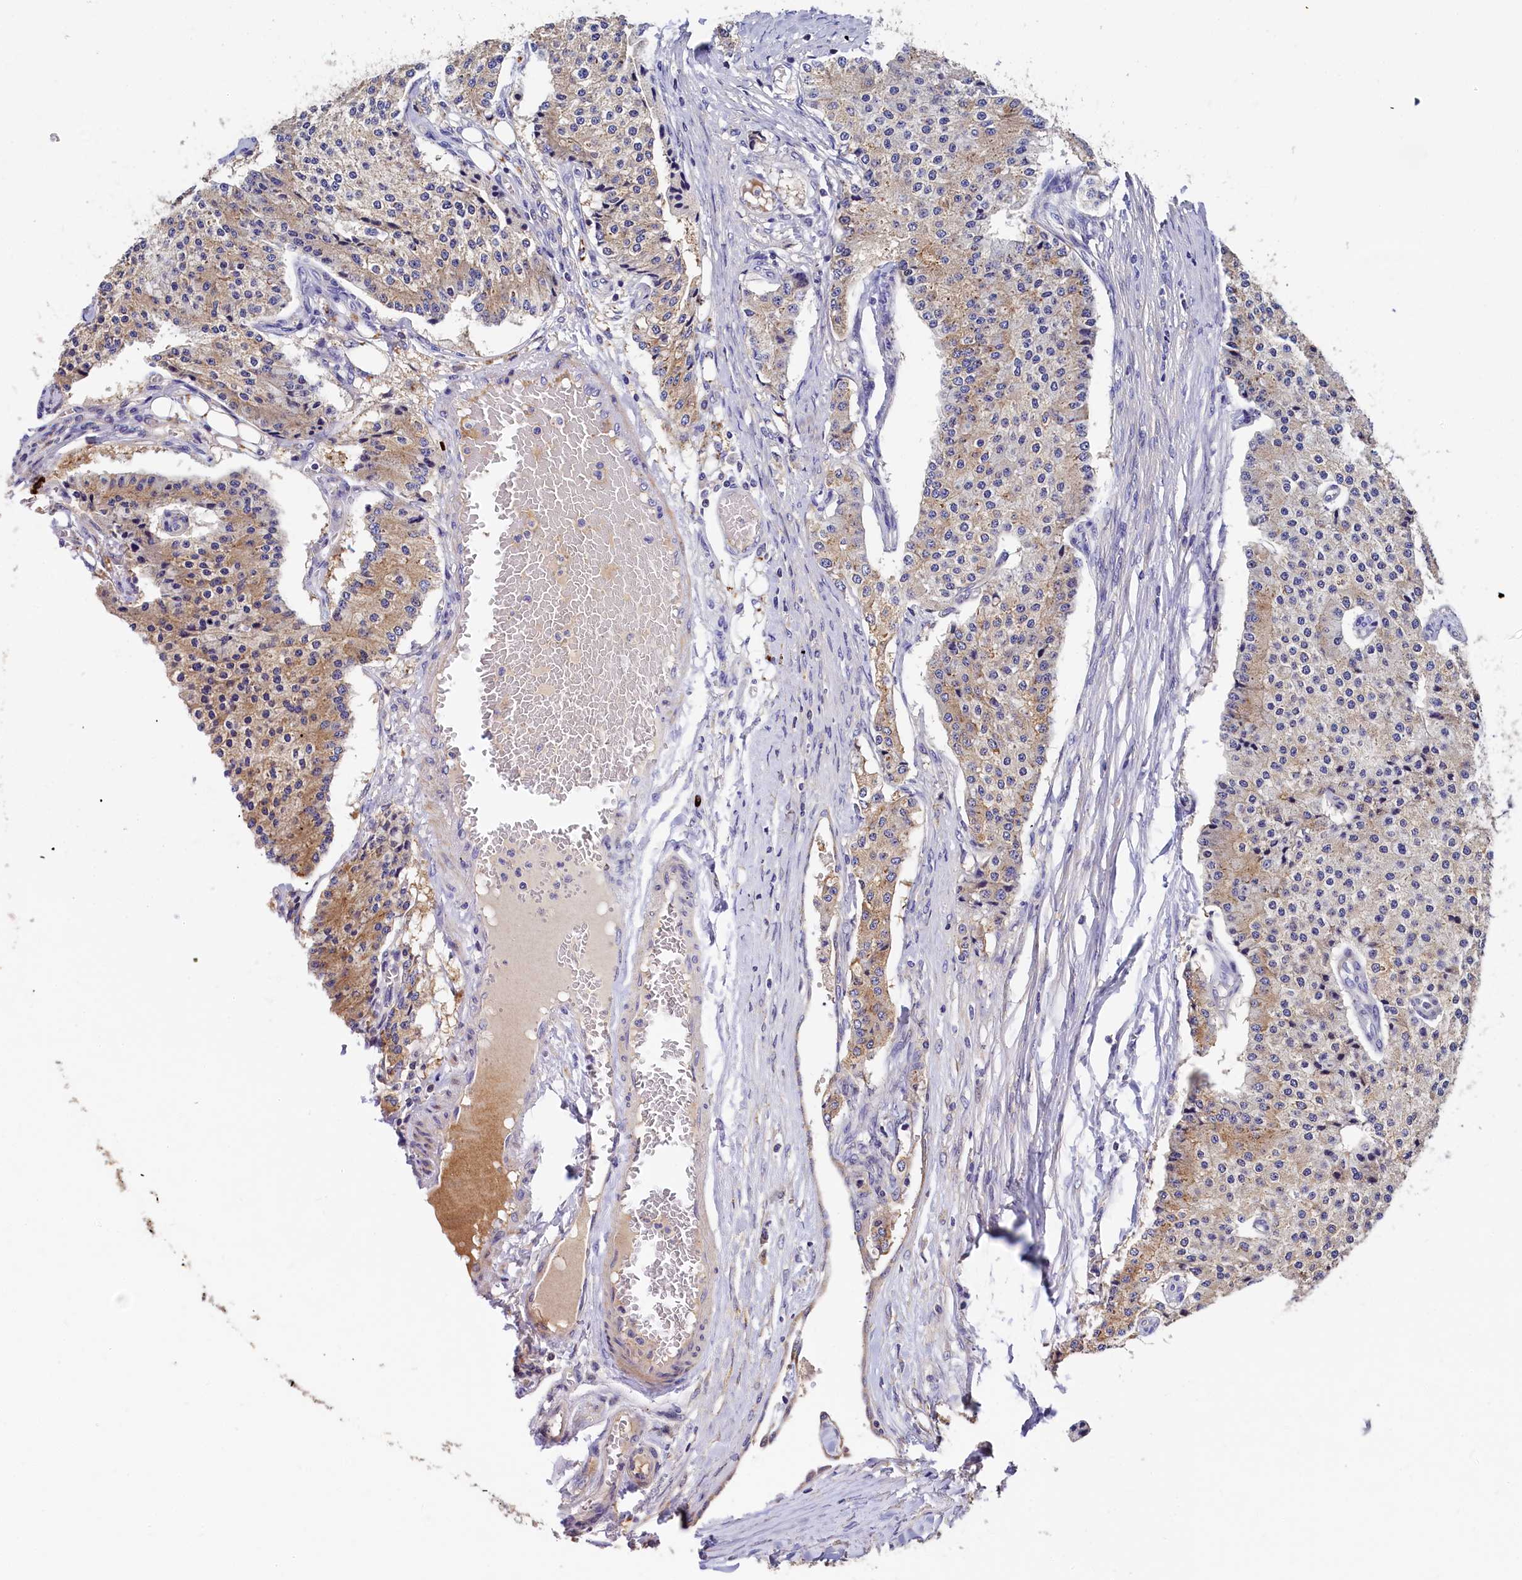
{"staining": {"intensity": "weak", "quantity": "25%-75%", "location": "cytoplasmic/membranous"}, "tissue": "carcinoid", "cell_type": "Tumor cells", "image_type": "cancer", "snomed": [{"axis": "morphology", "description": "Carcinoid, malignant, NOS"}, {"axis": "topography", "description": "Colon"}], "caption": "Protein expression analysis of human carcinoid reveals weak cytoplasmic/membranous positivity in about 25%-75% of tumor cells.", "gene": "EPS8L2", "patient": {"sex": "female", "age": 52}}